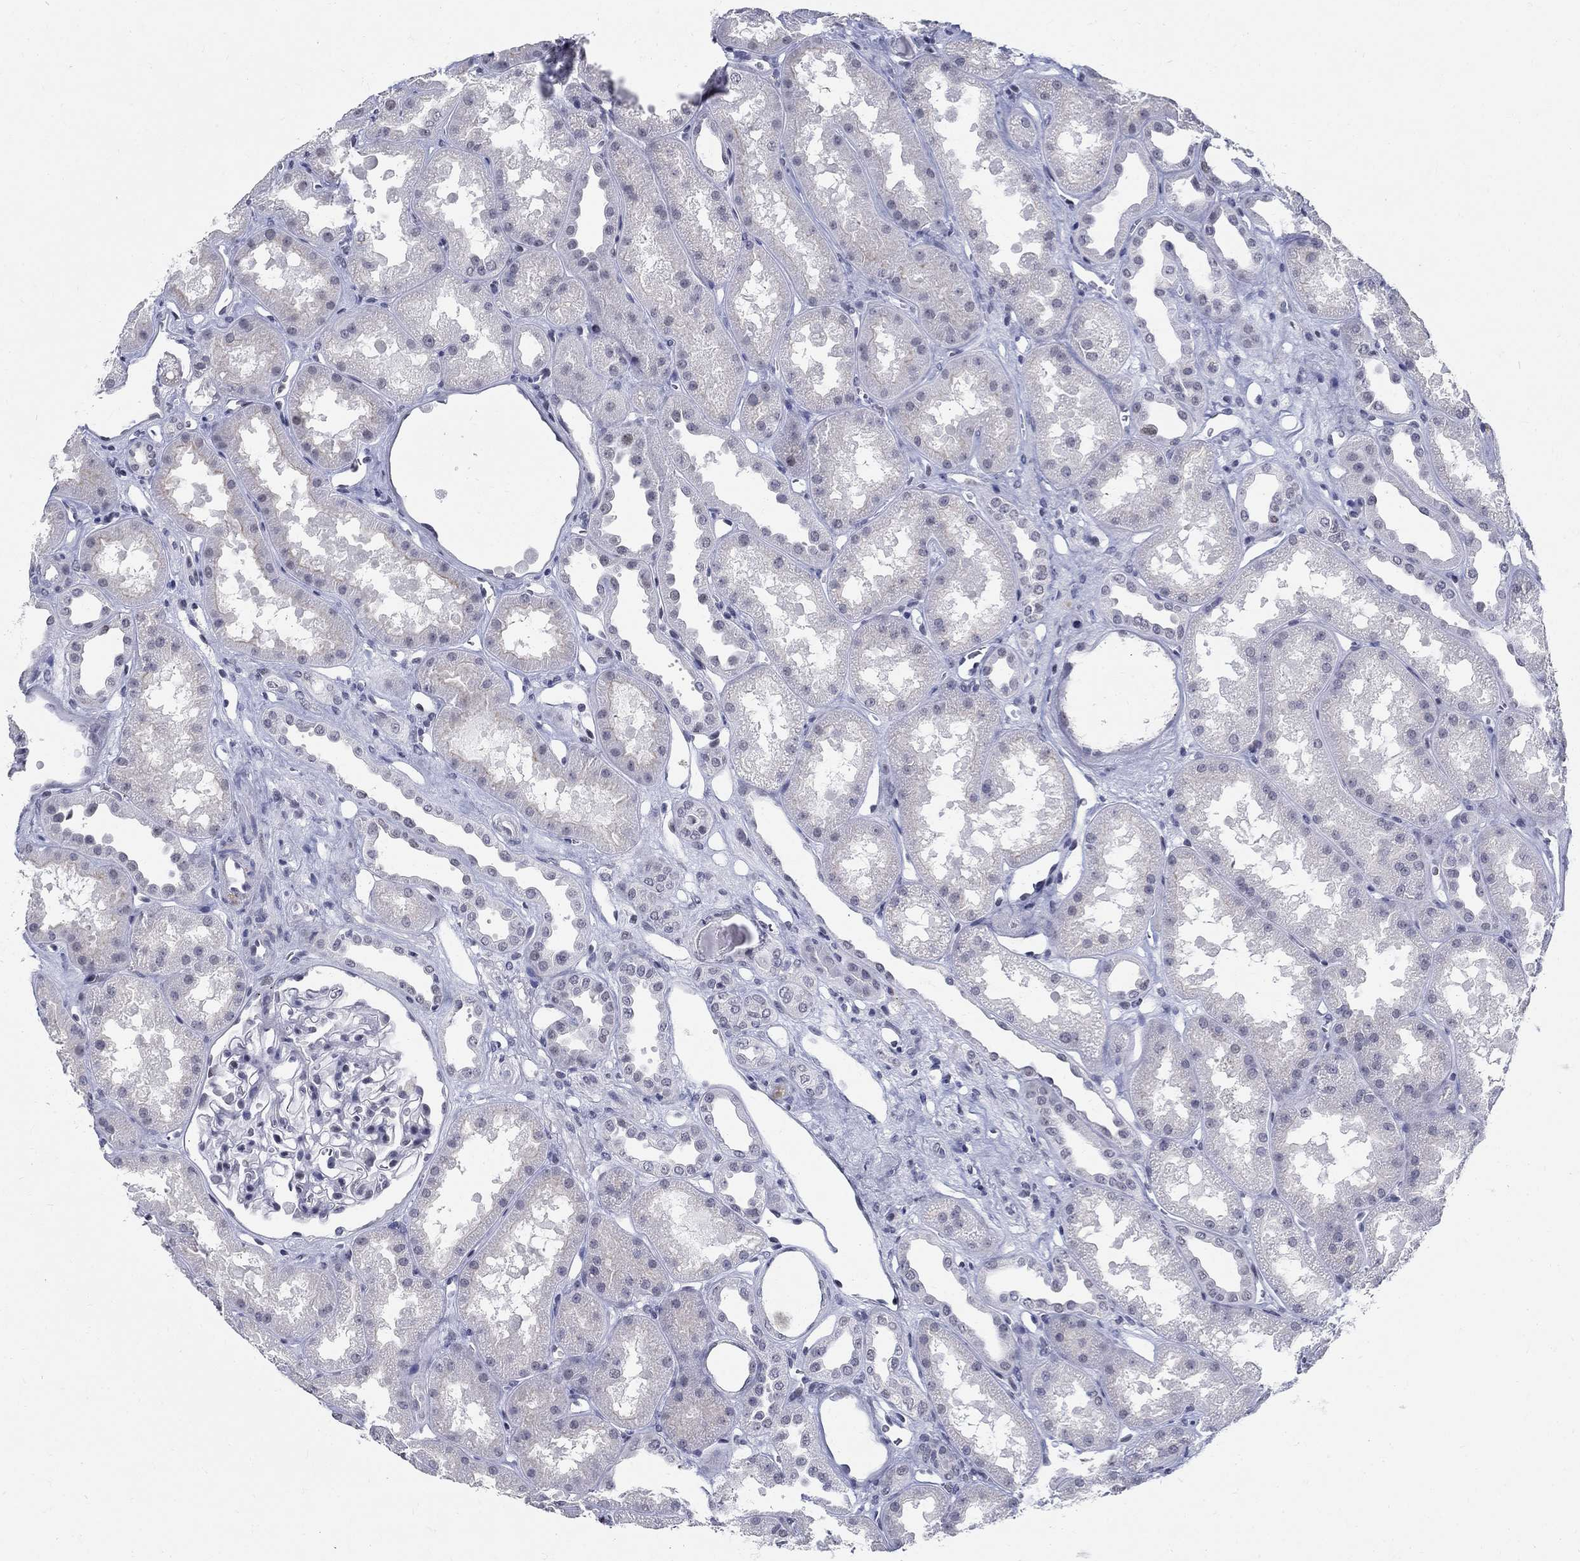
{"staining": {"intensity": "negative", "quantity": "none", "location": "none"}, "tissue": "kidney", "cell_type": "Cells in glomeruli", "image_type": "normal", "snomed": [{"axis": "morphology", "description": "Normal tissue, NOS"}, {"axis": "topography", "description": "Kidney"}], "caption": "Image shows no protein expression in cells in glomeruli of normal kidney. Nuclei are stained in blue.", "gene": "BHLHE22", "patient": {"sex": "male", "age": 61}}